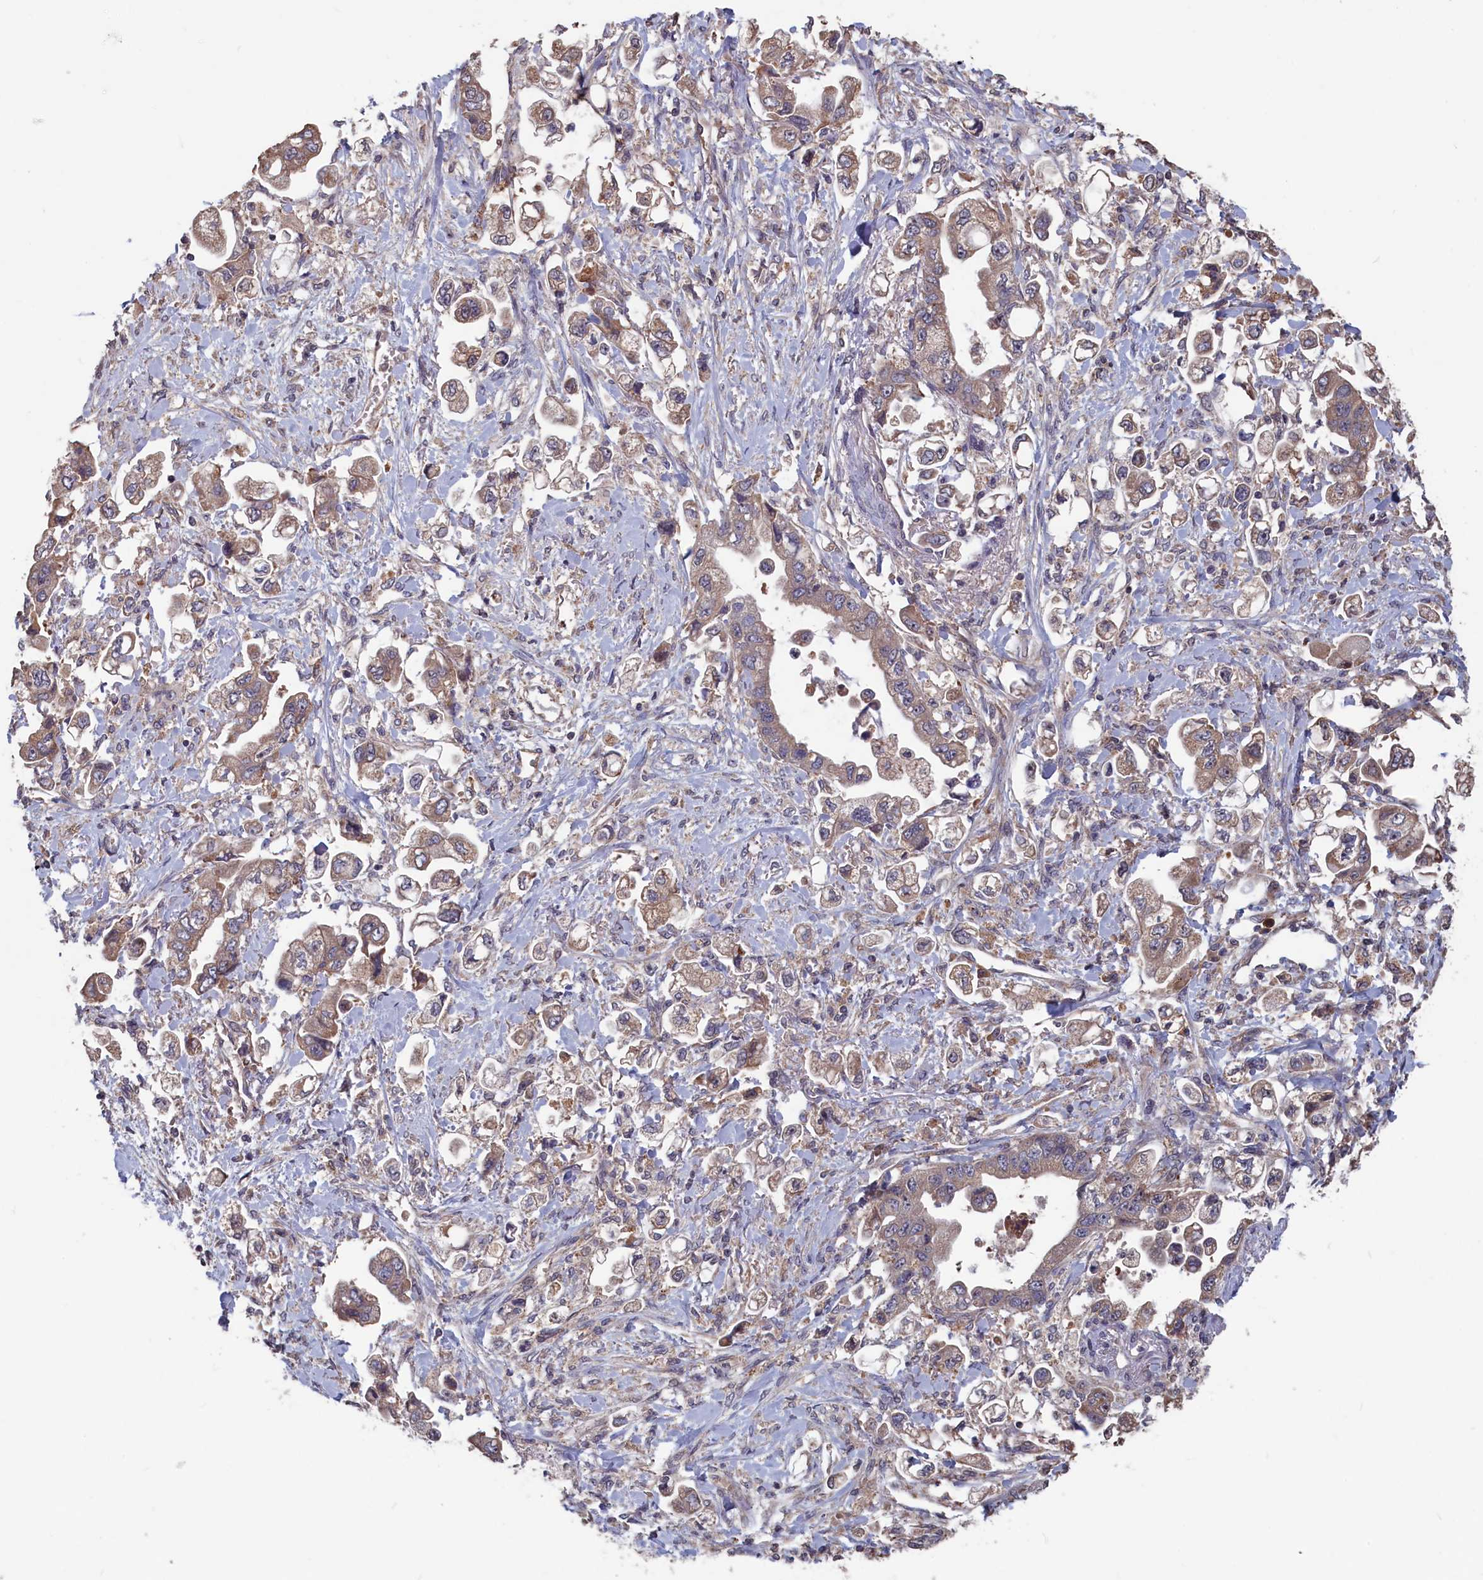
{"staining": {"intensity": "moderate", "quantity": "25%-75%", "location": "cytoplasmic/membranous"}, "tissue": "stomach cancer", "cell_type": "Tumor cells", "image_type": "cancer", "snomed": [{"axis": "morphology", "description": "Adenocarcinoma, NOS"}, {"axis": "topography", "description": "Stomach"}], "caption": "Immunohistochemistry photomicrograph of human stomach adenocarcinoma stained for a protein (brown), which demonstrates medium levels of moderate cytoplasmic/membranous expression in approximately 25%-75% of tumor cells.", "gene": "CACTIN", "patient": {"sex": "male", "age": 62}}